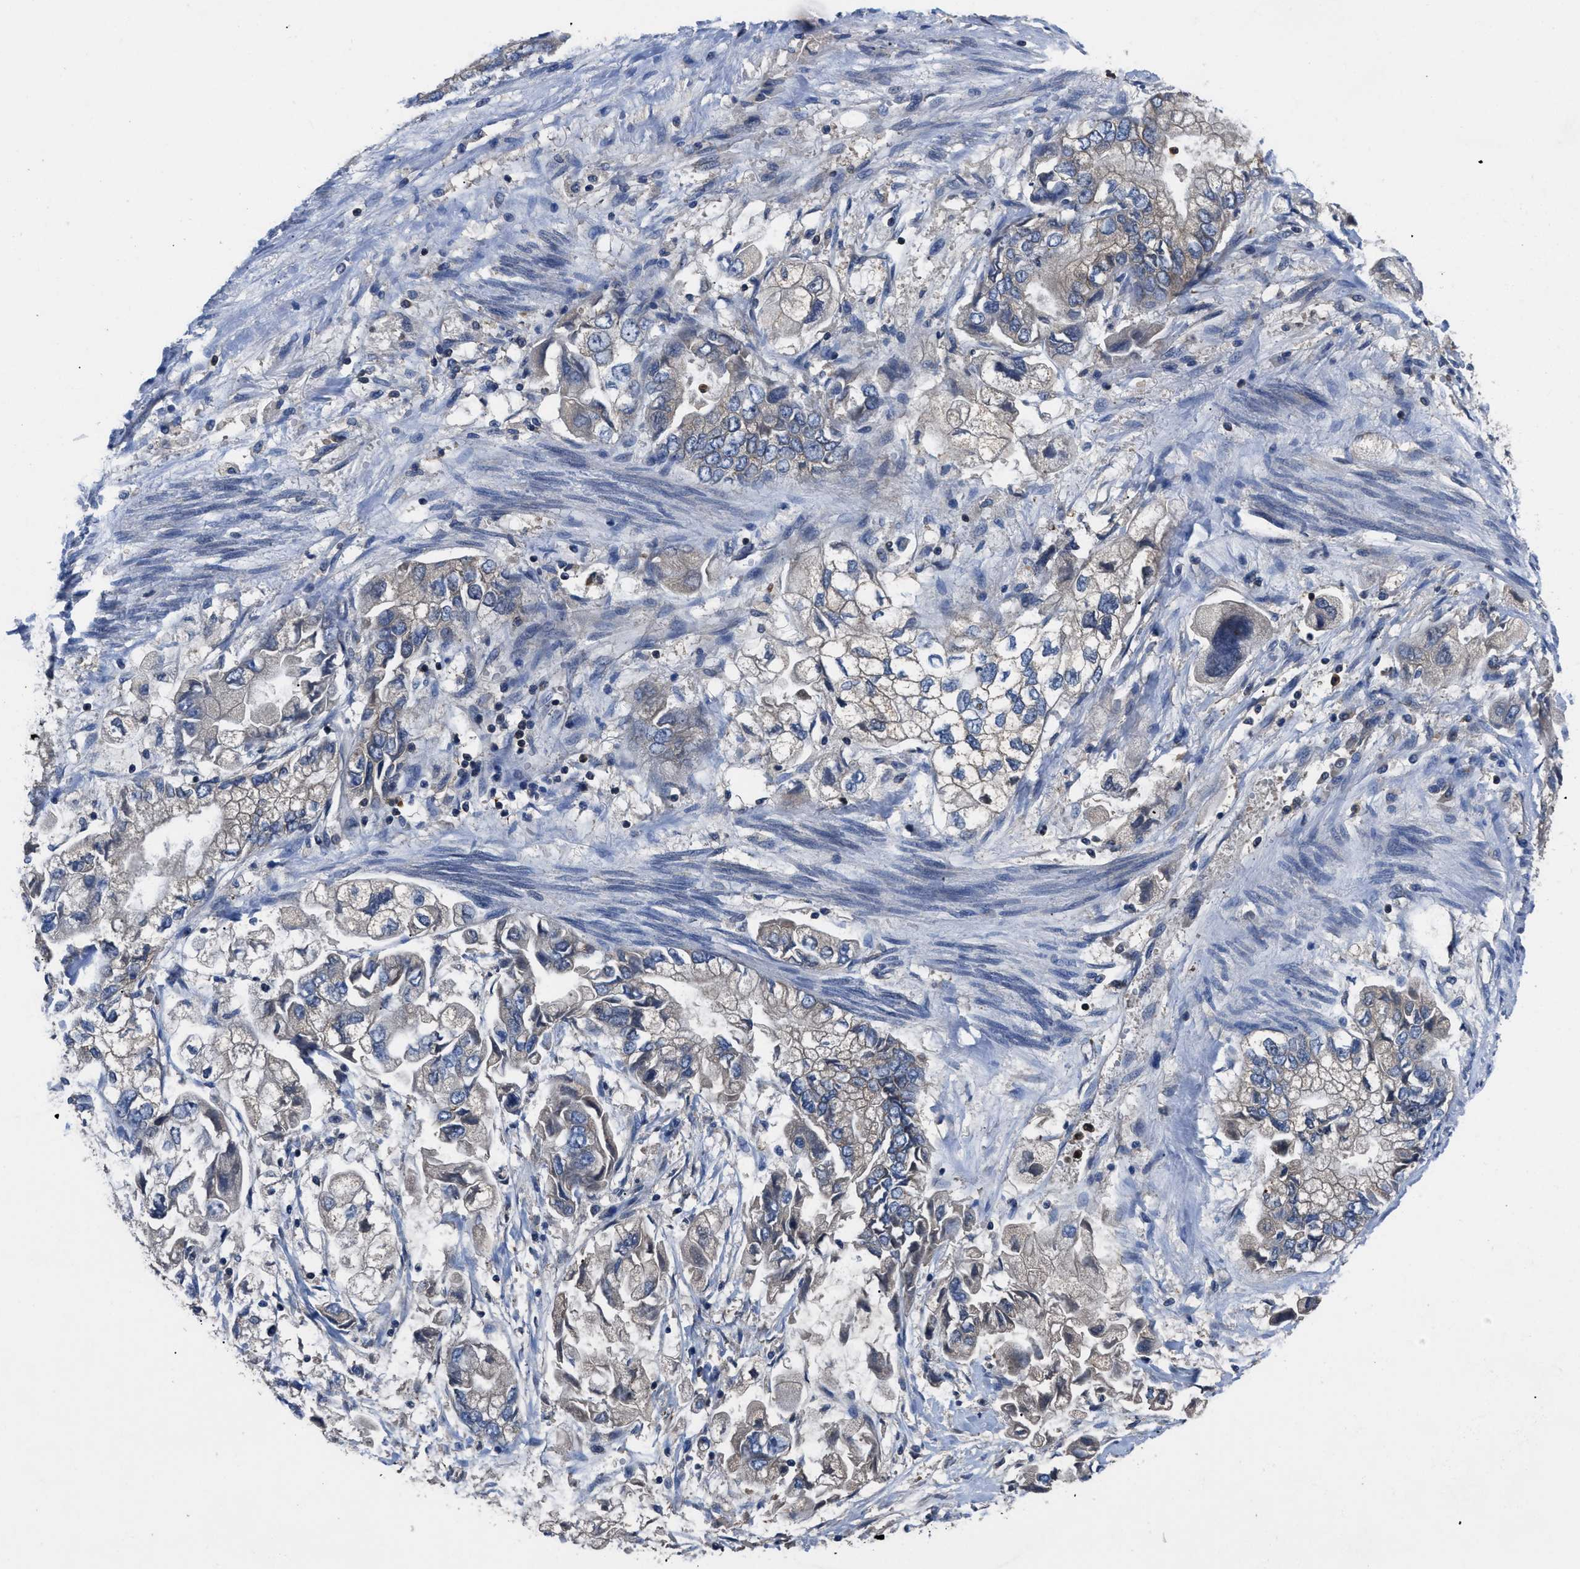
{"staining": {"intensity": "negative", "quantity": "none", "location": "none"}, "tissue": "stomach cancer", "cell_type": "Tumor cells", "image_type": "cancer", "snomed": [{"axis": "morphology", "description": "Normal tissue, NOS"}, {"axis": "morphology", "description": "Adenocarcinoma, NOS"}, {"axis": "topography", "description": "Stomach"}], "caption": "A histopathology image of human stomach cancer is negative for staining in tumor cells.", "gene": "YBEY", "patient": {"sex": "male", "age": 62}}